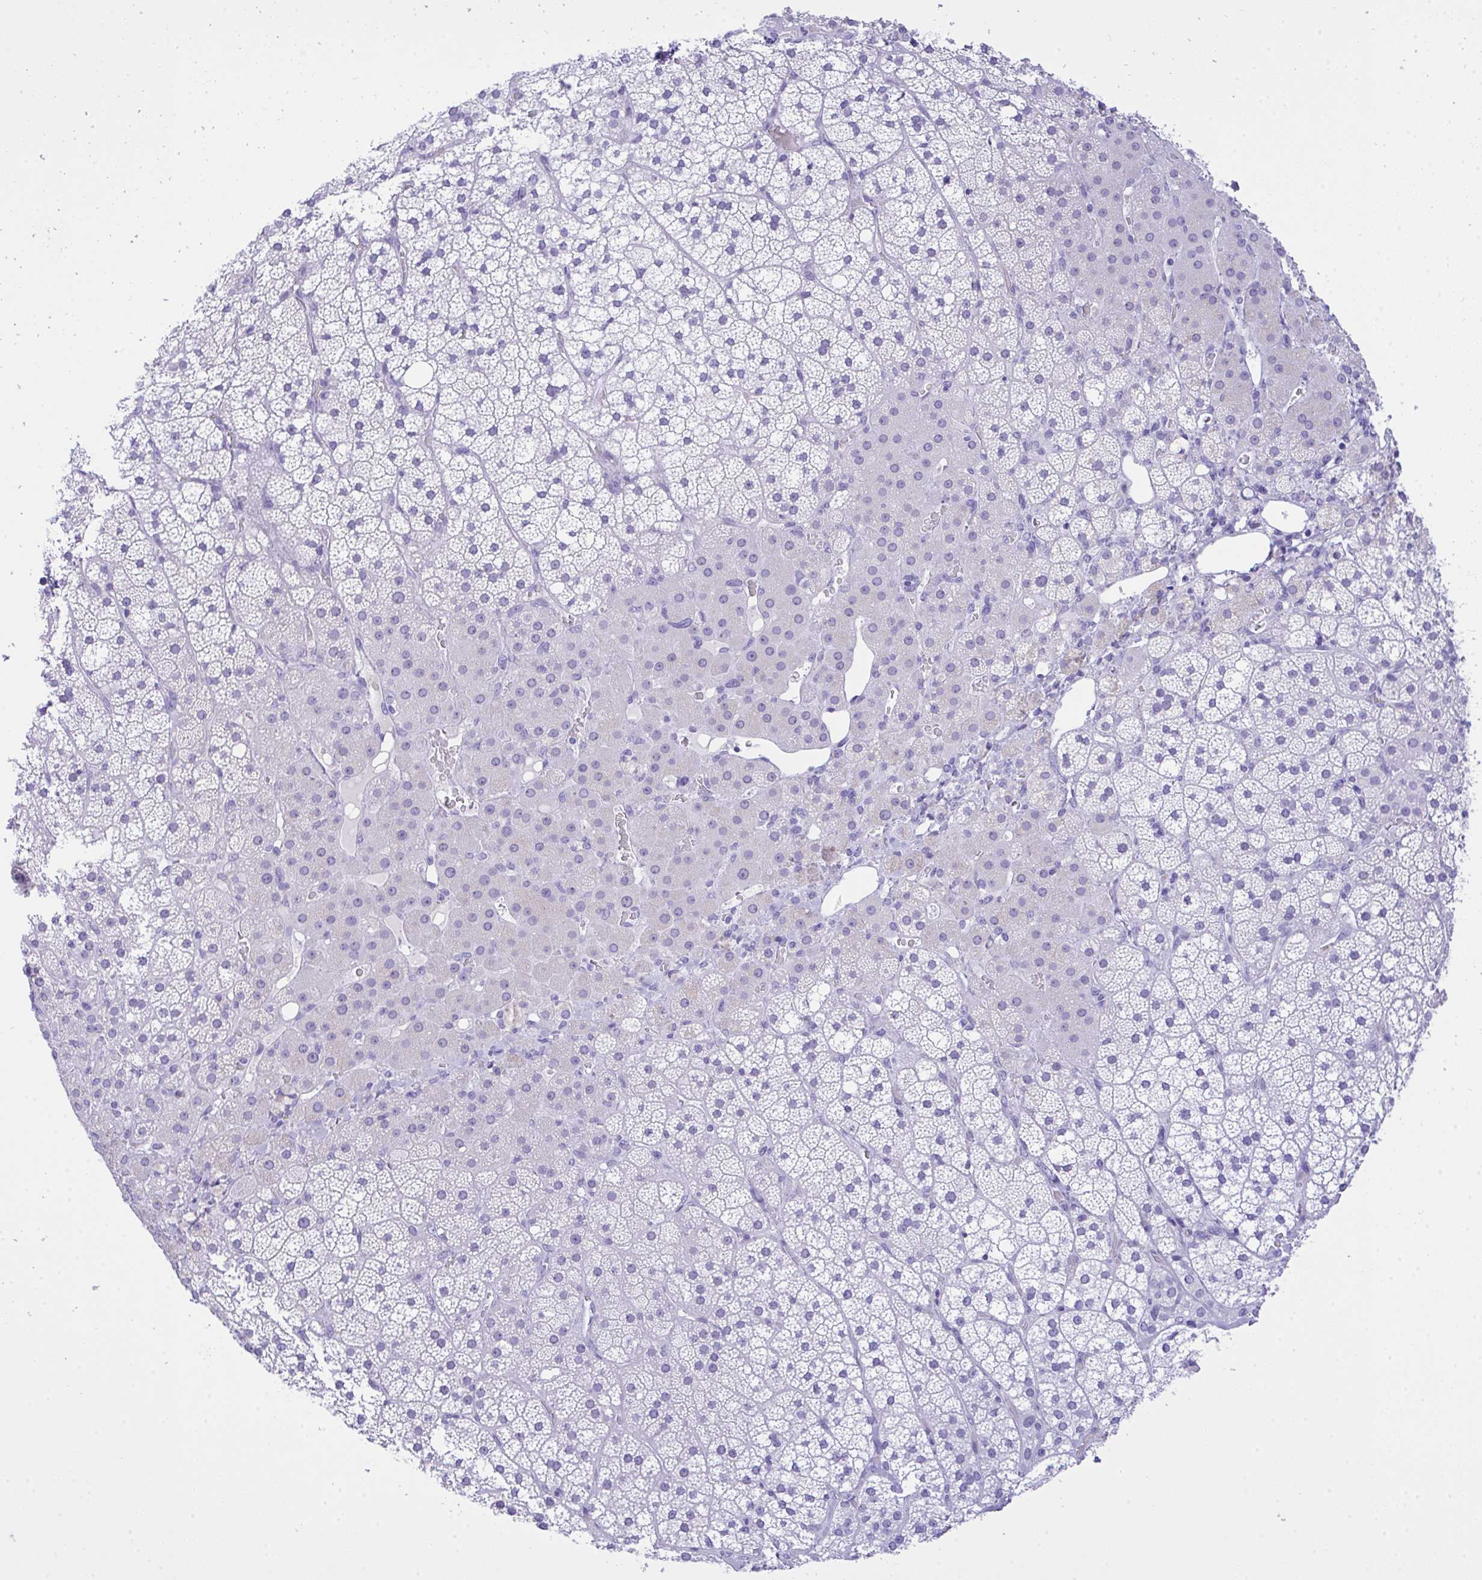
{"staining": {"intensity": "negative", "quantity": "none", "location": "none"}, "tissue": "adrenal gland", "cell_type": "Glandular cells", "image_type": "normal", "snomed": [{"axis": "morphology", "description": "Normal tissue, NOS"}, {"axis": "topography", "description": "Adrenal gland"}], "caption": "Immunohistochemistry (IHC) of normal adrenal gland shows no expression in glandular cells. (DAB IHC visualized using brightfield microscopy, high magnification).", "gene": "AKR1D1", "patient": {"sex": "male", "age": 53}}